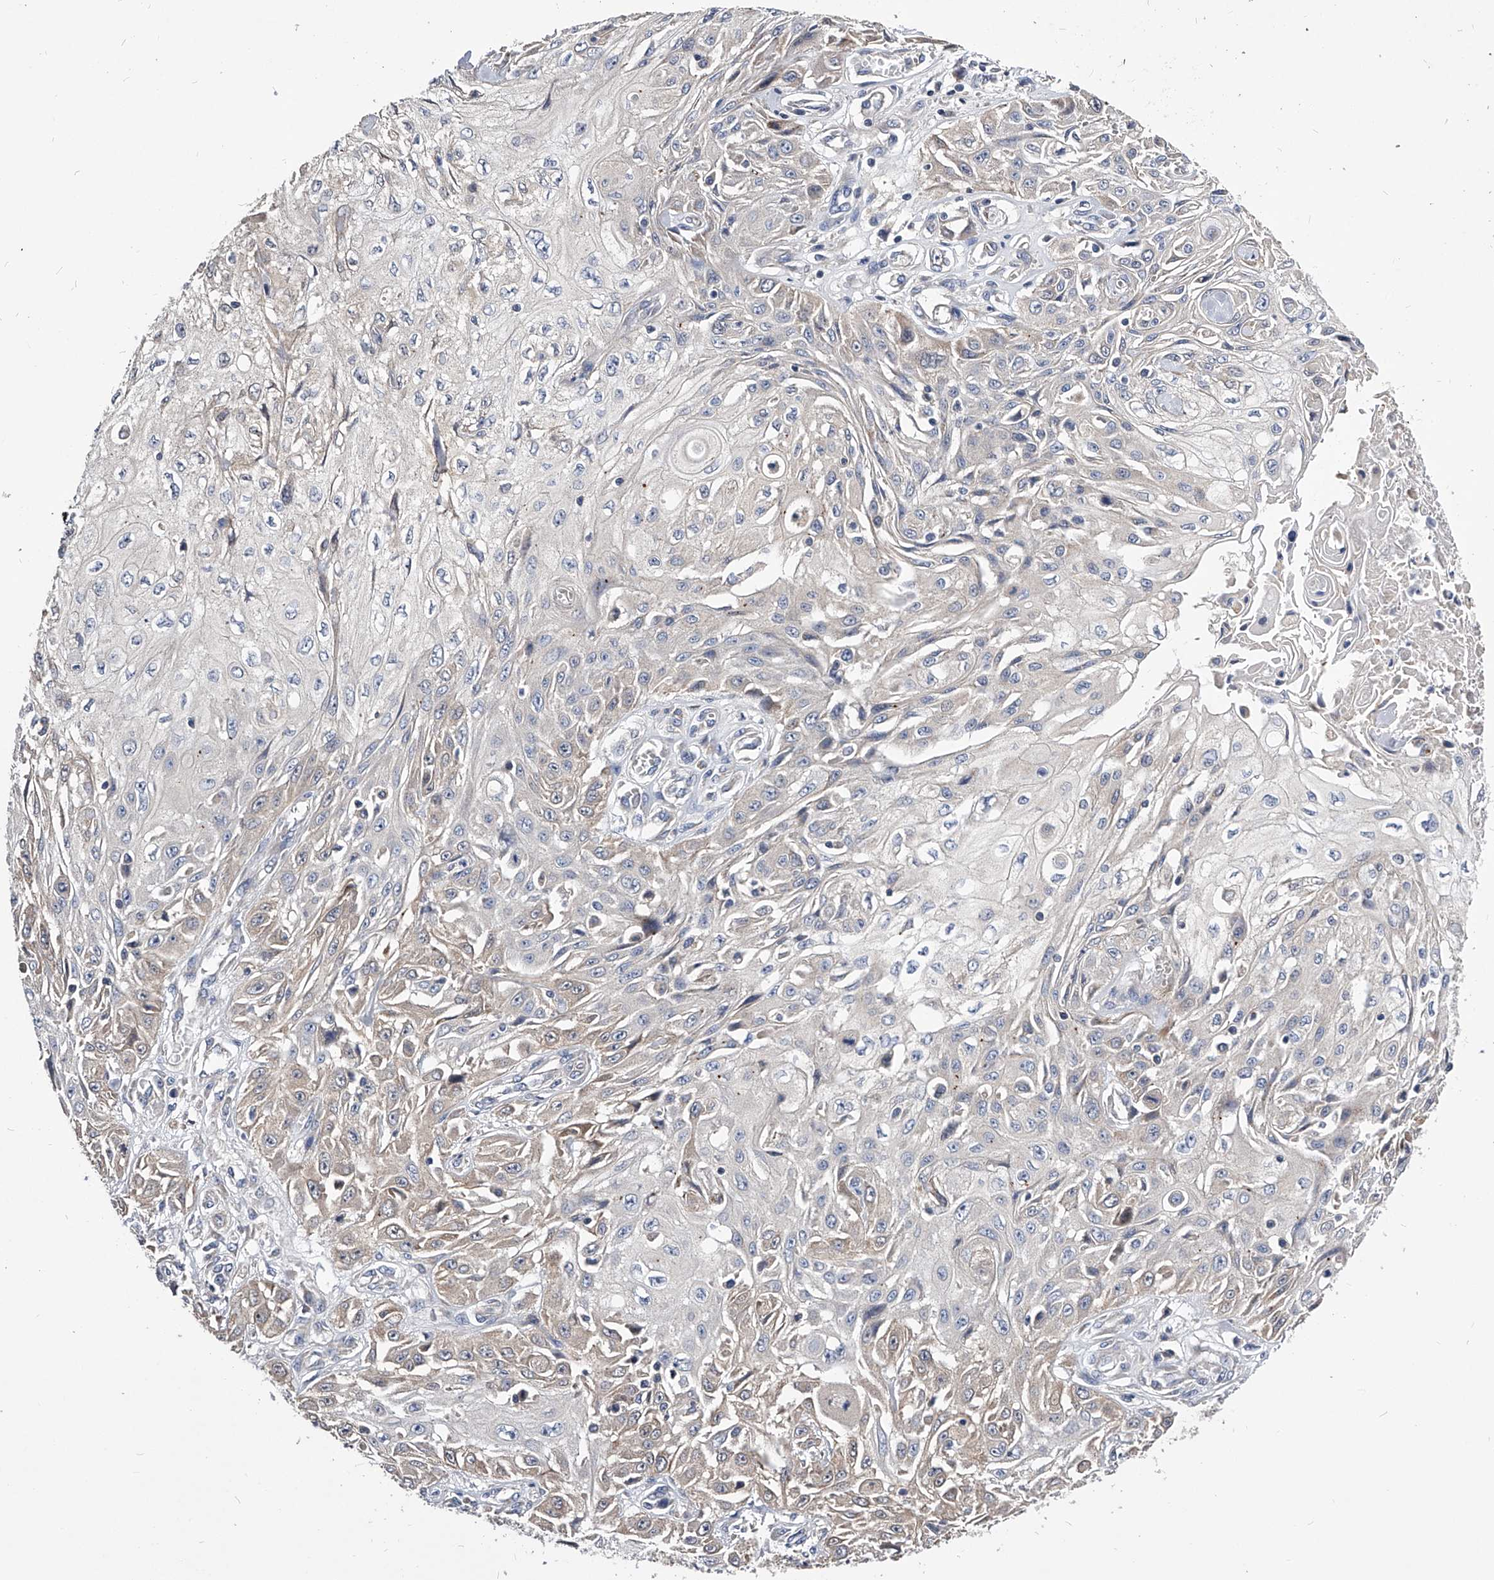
{"staining": {"intensity": "negative", "quantity": "none", "location": "none"}, "tissue": "skin cancer", "cell_type": "Tumor cells", "image_type": "cancer", "snomed": [{"axis": "morphology", "description": "Squamous cell carcinoma, NOS"}, {"axis": "morphology", "description": "Squamous cell carcinoma, metastatic, NOS"}, {"axis": "topography", "description": "Skin"}, {"axis": "topography", "description": "Lymph node"}], "caption": "DAB (3,3'-diaminobenzidine) immunohistochemical staining of skin cancer reveals no significant expression in tumor cells.", "gene": "ARL4C", "patient": {"sex": "male", "age": 75}}